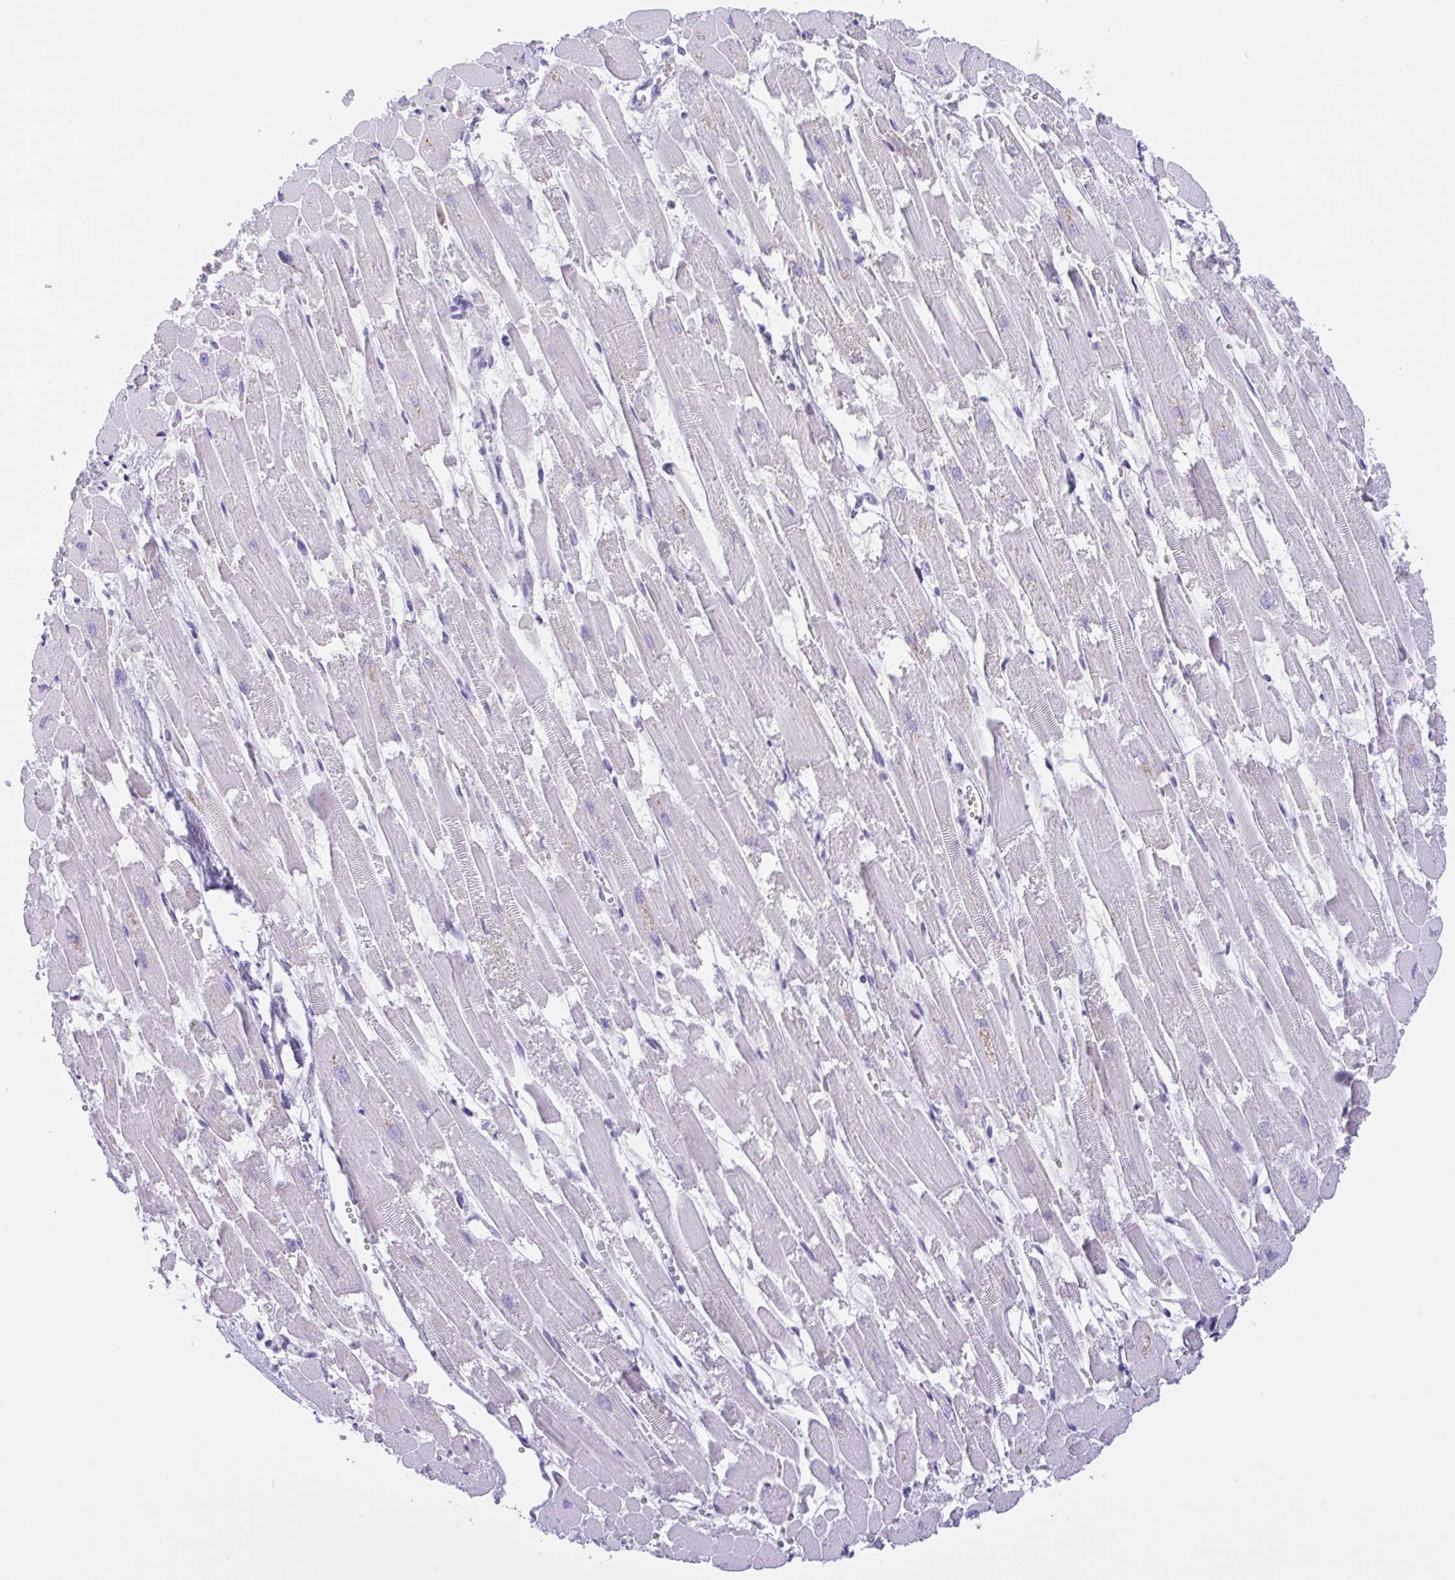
{"staining": {"intensity": "negative", "quantity": "none", "location": "none"}, "tissue": "heart muscle", "cell_type": "Cardiomyocytes", "image_type": "normal", "snomed": [{"axis": "morphology", "description": "Normal tissue, NOS"}, {"axis": "topography", "description": "Heart"}], "caption": "DAB immunohistochemical staining of unremarkable human heart muscle reveals no significant staining in cardiomyocytes.", "gene": "NCF1", "patient": {"sex": "female", "age": 52}}